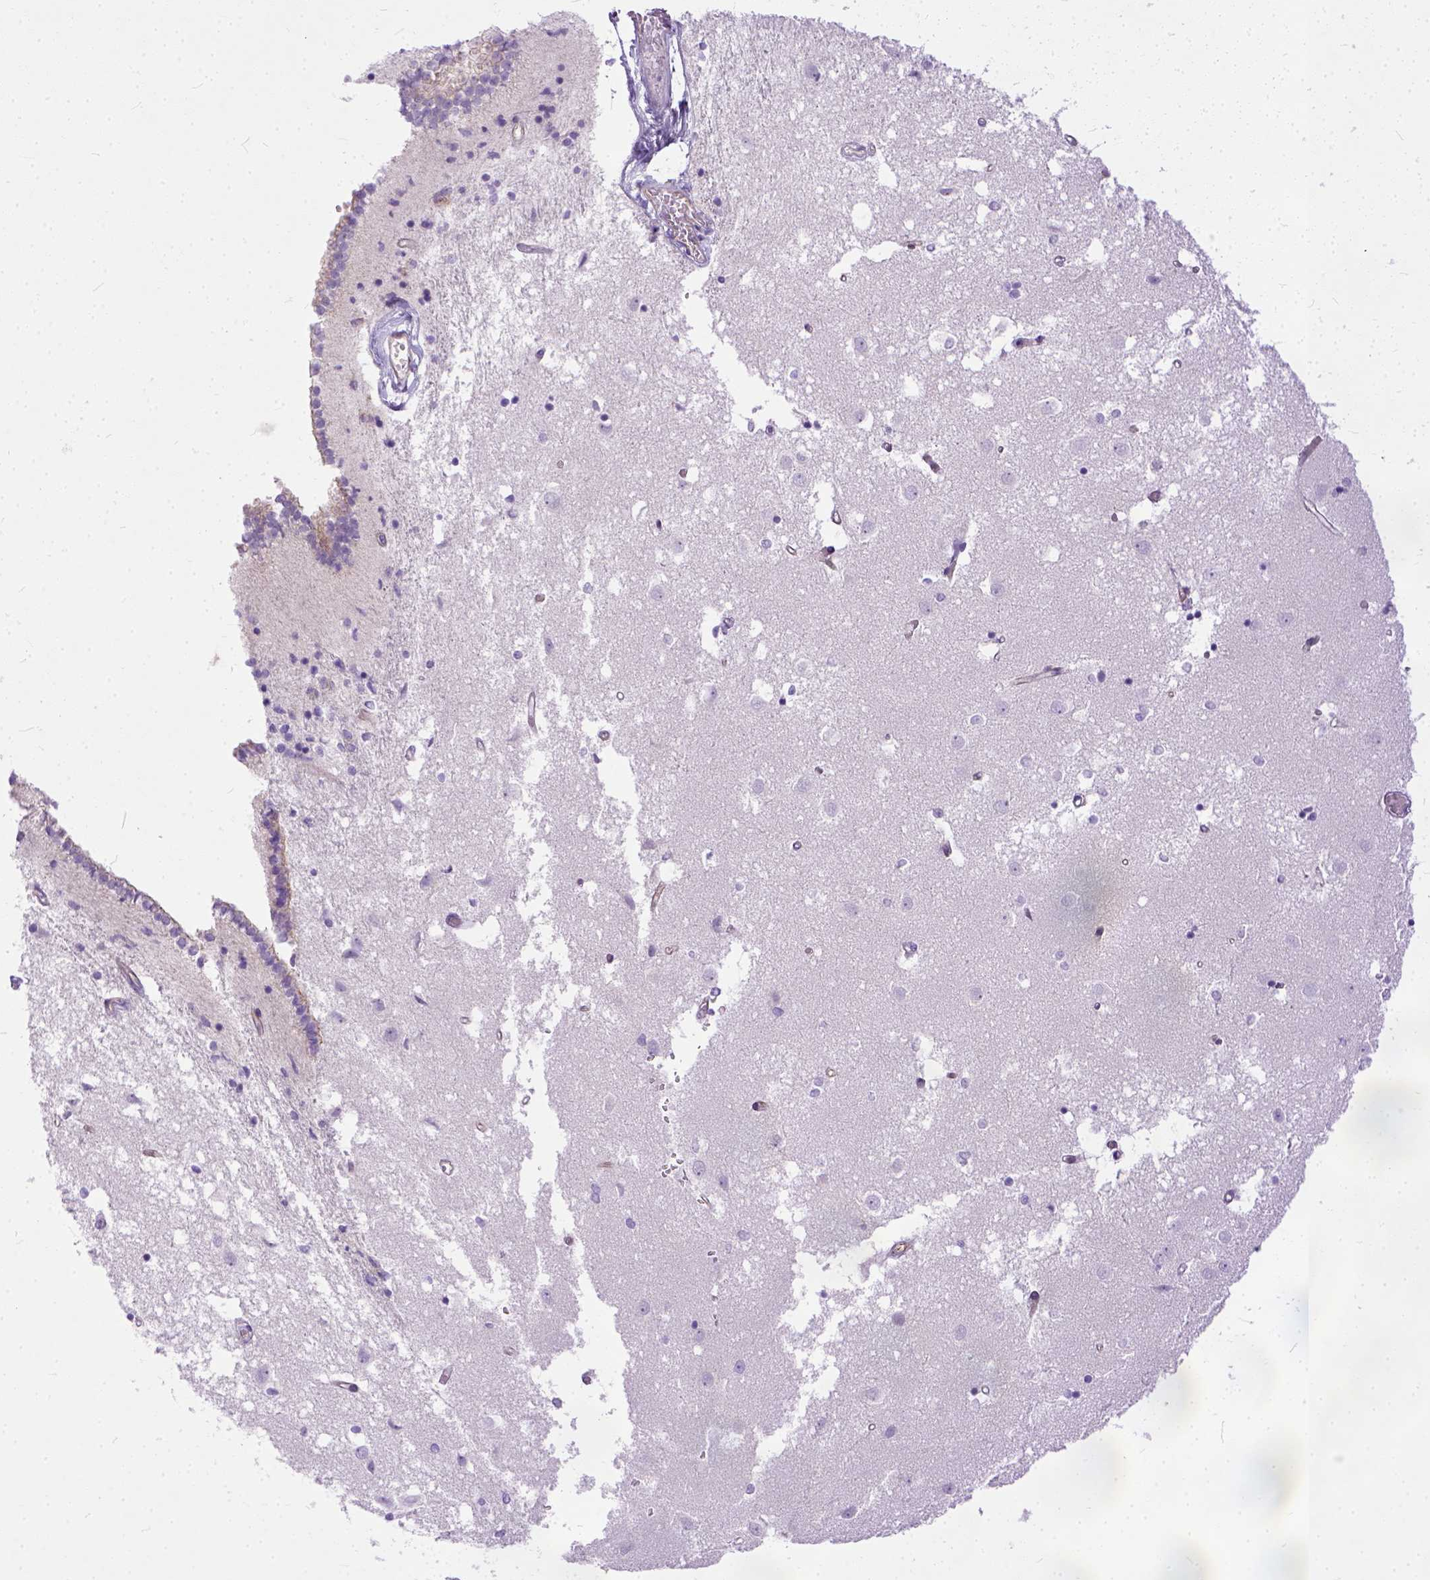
{"staining": {"intensity": "negative", "quantity": "none", "location": "none"}, "tissue": "caudate", "cell_type": "Glial cells", "image_type": "normal", "snomed": [{"axis": "morphology", "description": "Normal tissue, NOS"}, {"axis": "topography", "description": "Lateral ventricle wall"}], "caption": "DAB immunohistochemical staining of normal human caudate exhibits no significant positivity in glial cells. Nuclei are stained in blue.", "gene": "ADGRF1", "patient": {"sex": "male", "age": 54}}